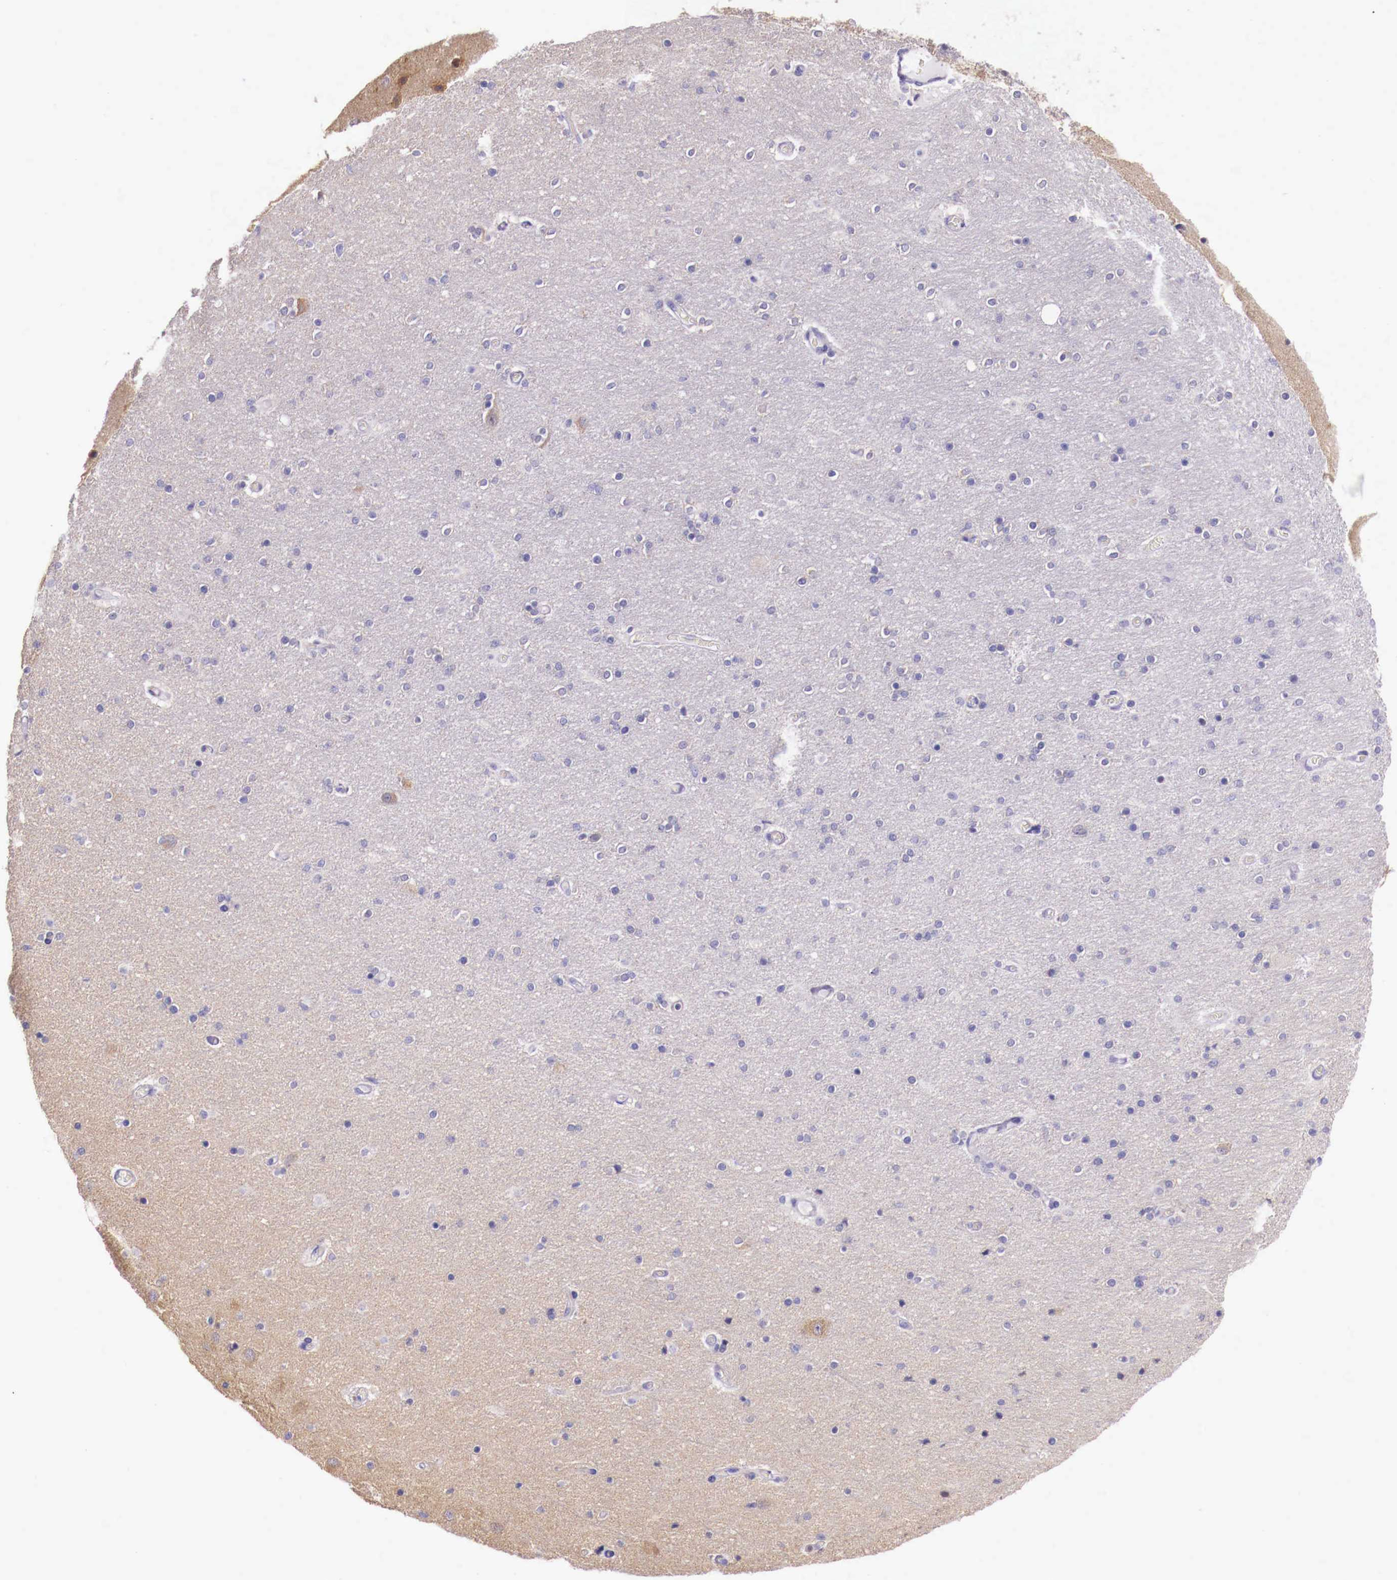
{"staining": {"intensity": "weak", "quantity": "25%-75%", "location": "cytoplasmic/membranous"}, "tissue": "hippocampus", "cell_type": "Glial cells", "image_type": "normal", "snomed": [{"axis": "morphology", "description": "Normal tissue, NOS"}, {"axis": "topography", "description": "Hippocampus"}], "caption": "DAB (3,3'-diaminobenzidine) immunohistochemical staining of benign hippocampus demonstrates weak cytoplasmic/membranous protein staining in approximately 25%-75% of glial cells.", "gene": "GRIPAP1", "patient": {"sex": "female", "age": 54}}